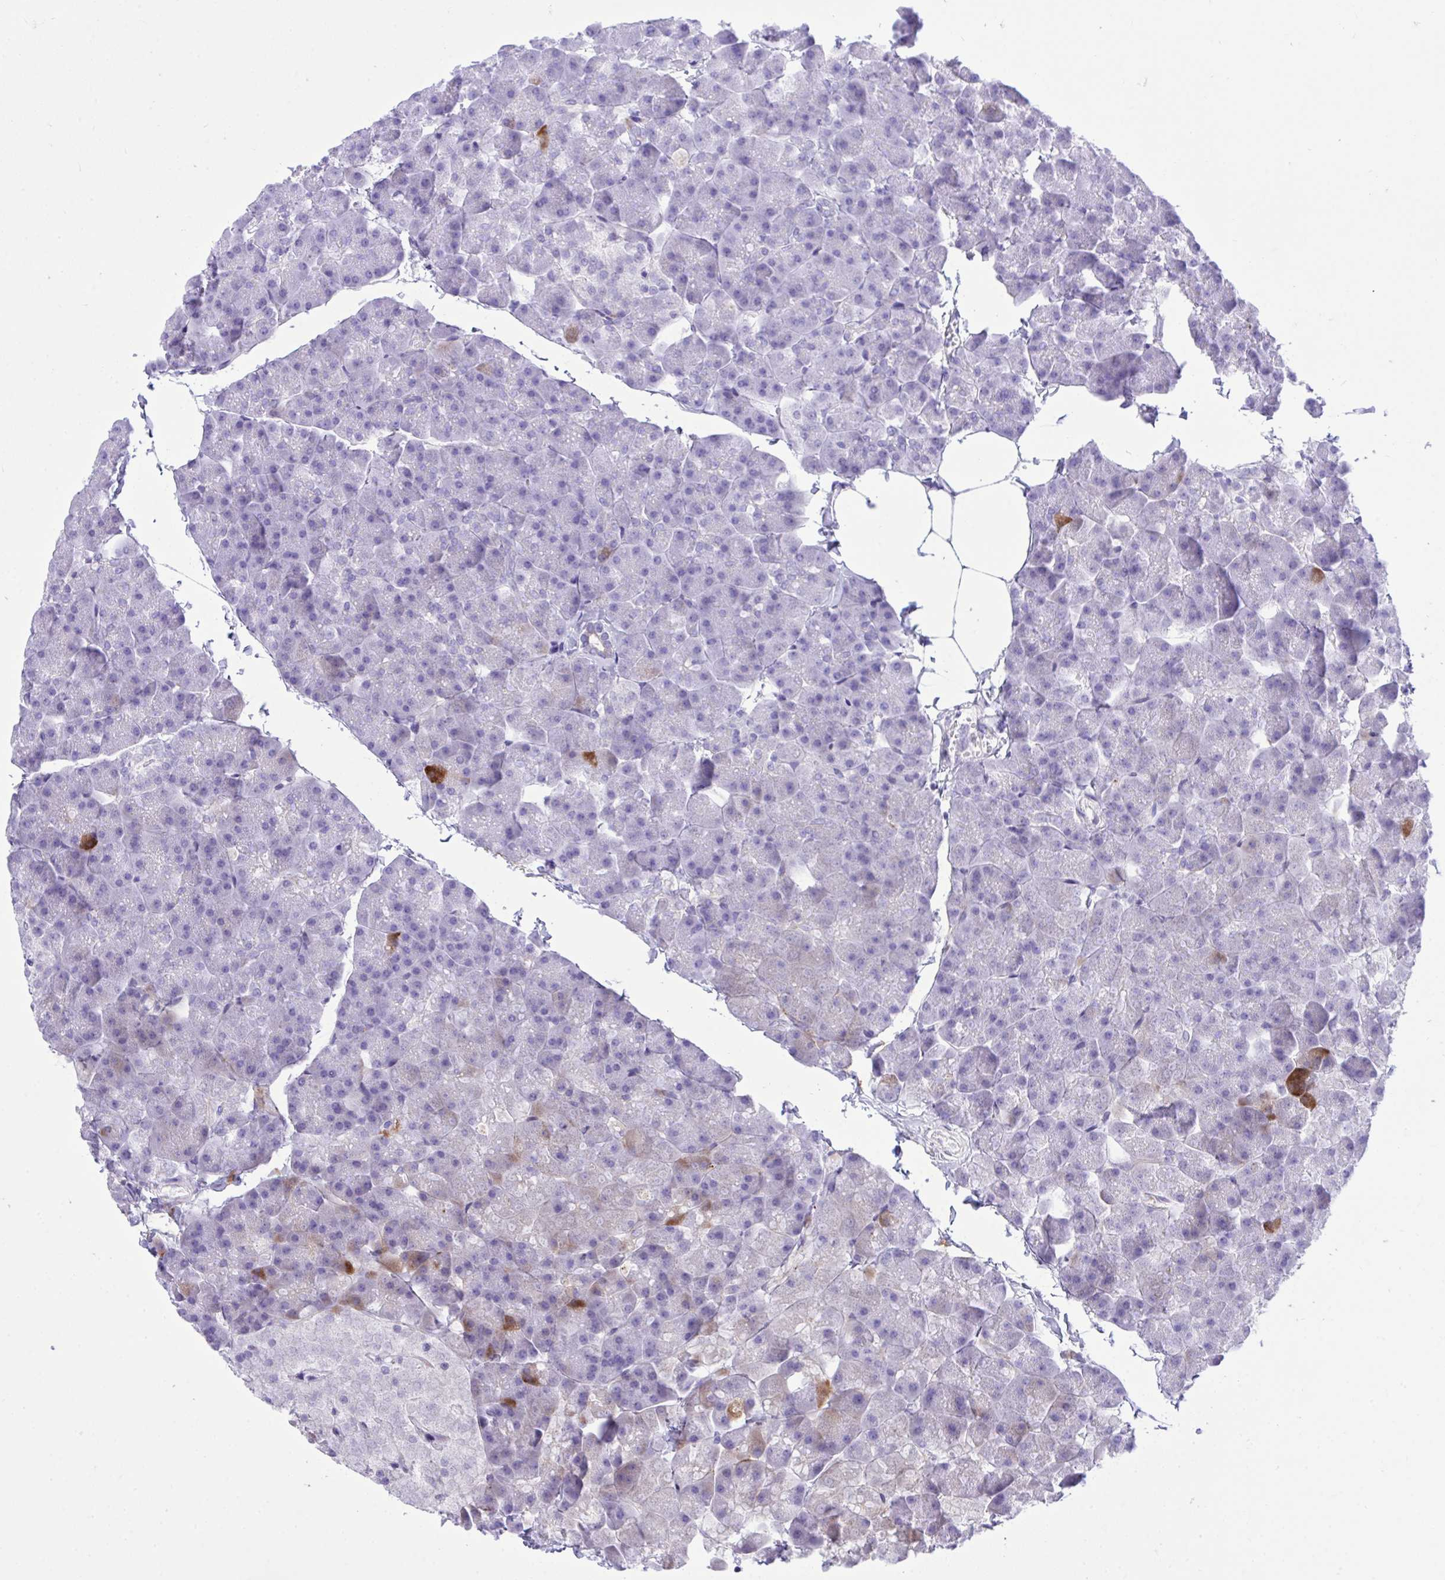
{"staining": {"intensity": "strong", "quantity": "<25%", "location": "cytoplasmic/membranous"}, "tissue": "pancreas", "cell_type": "Exocrine glandular cells", "image_type": "normal", "snomed": [{"axis": "morphology", "description": "Normal tissue, NOS"}, {"axis": "topography", "description": "Pancreas"}], "caption": "Immunohistochemistry image of benign pancreas: human pancreas stained using immunohistochemistry shows medium levels of strong protein expression localized specifically in the cytoplasmic/membranous of exocrine glandular cells, appearing as a cytoplasmic/membranous brown color.", "gene": "BEX5", "patient": {"sex": "male", "age": 35}}